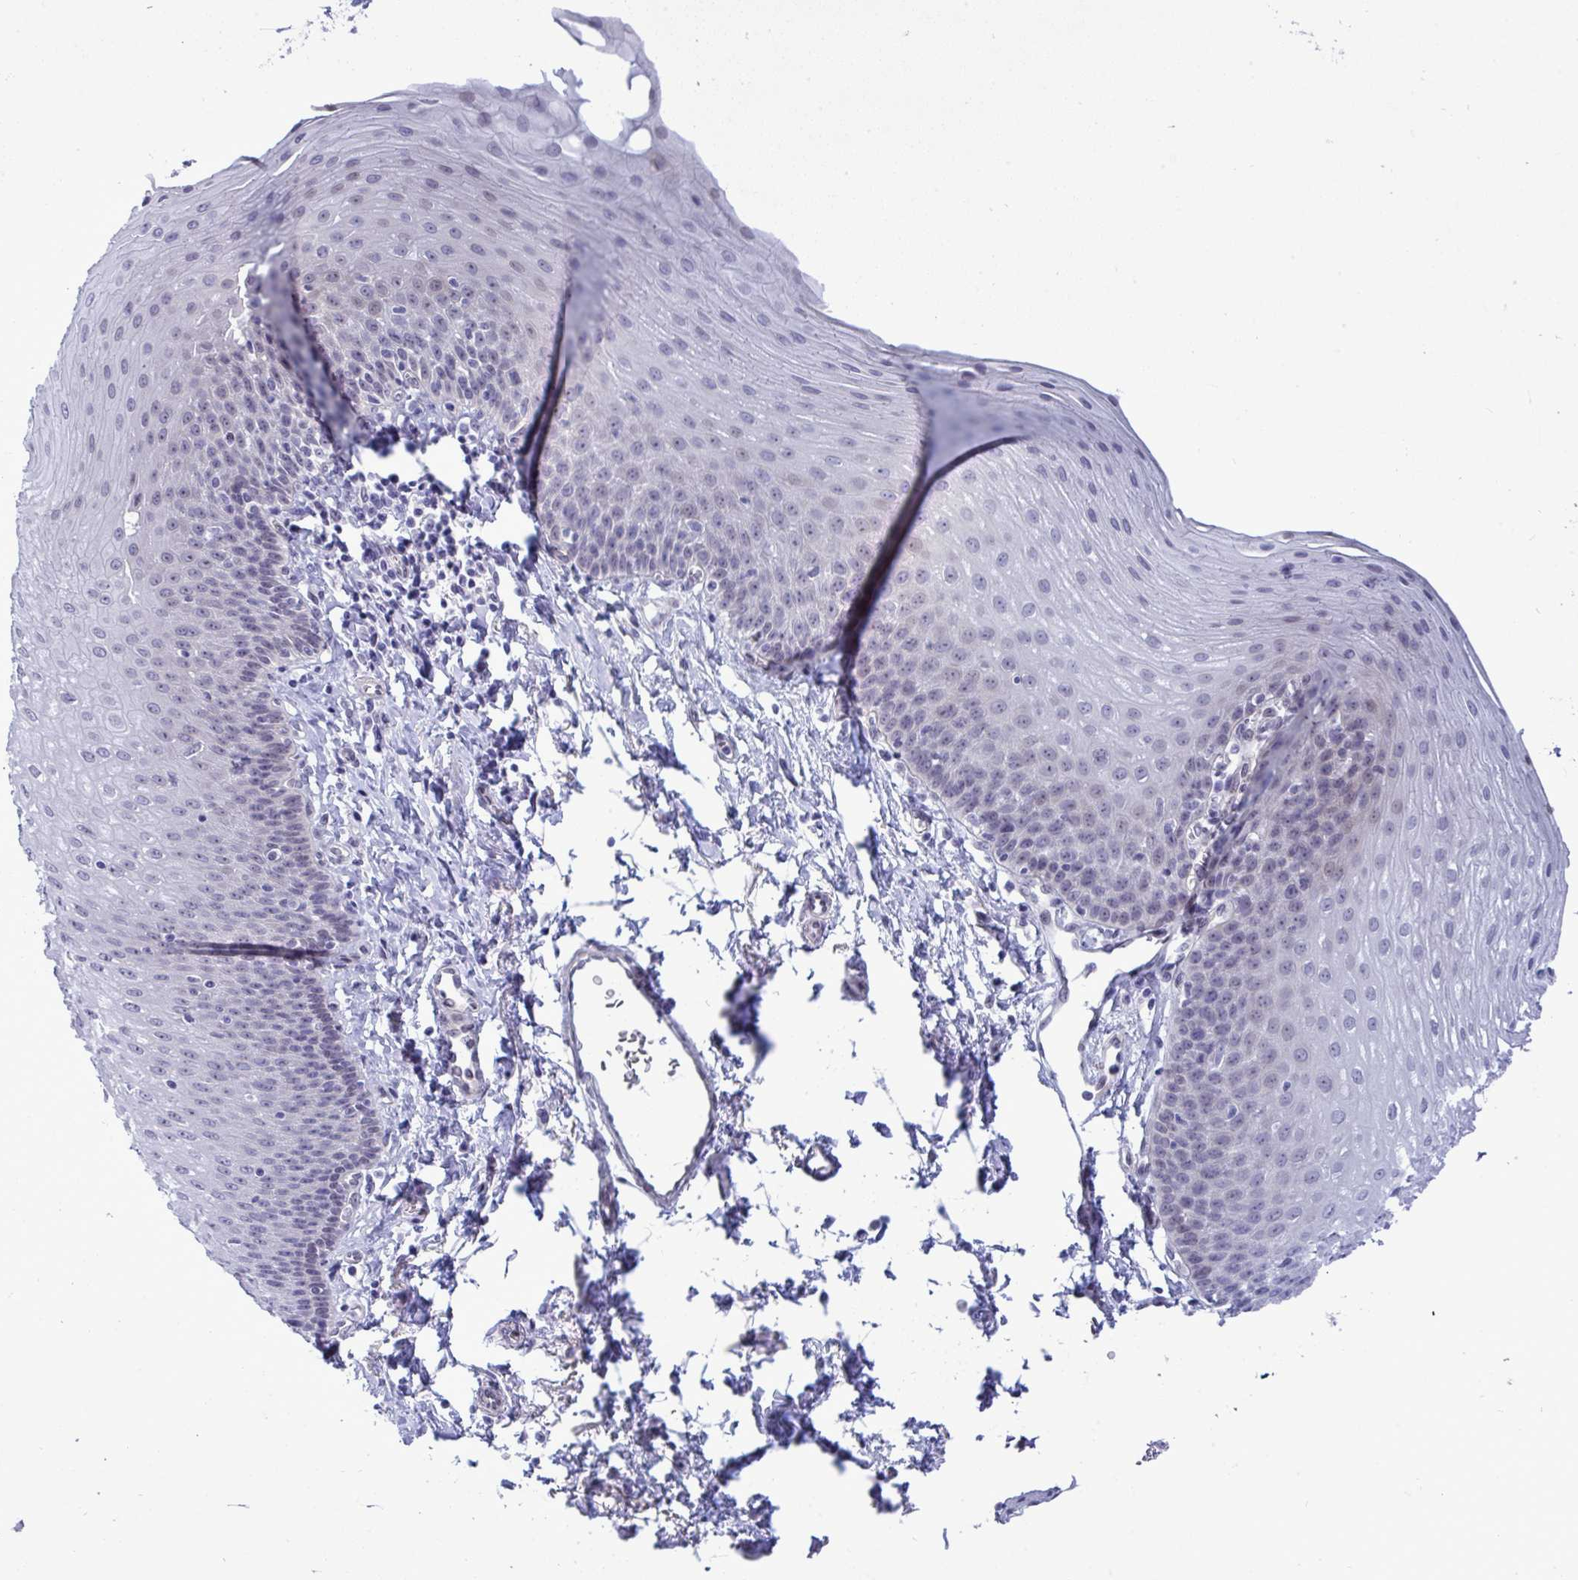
{"staining": {"intensity": "weak", "quantity": "<25%", "location": "nuclear"}, "tissue": "esophagus", "cell_type": "Squamous epithelial cells", "image_type": "normal", "snomed": [{"axis": "morphology", "description": "Normal tissue, NOS"}, {"axis": "topography", "description": "Esophagus"}], "caption": "Squamous epithelial cells show no significant staining in benign esophagus.", "gene": "MFSD4A", "patient": {"sex": "female", "age": 81}}